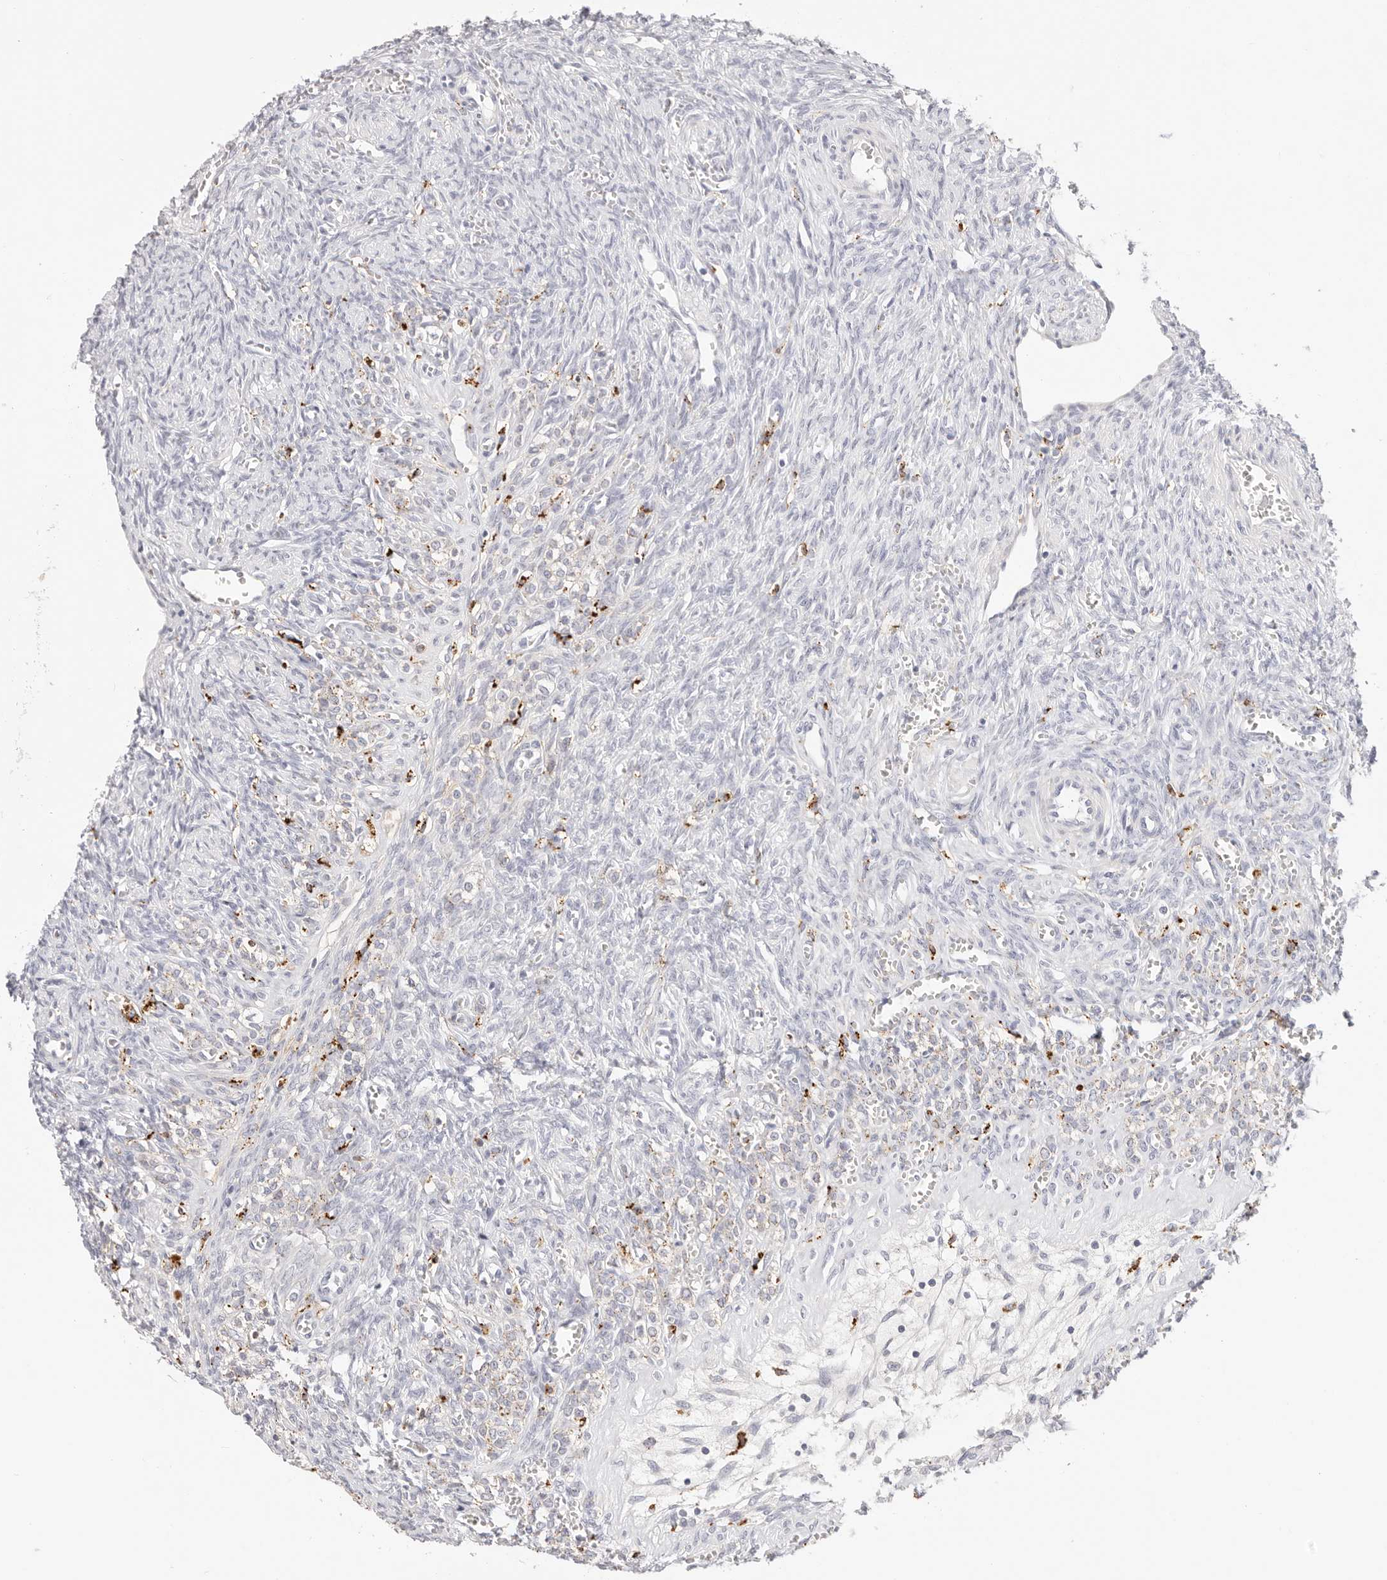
{"staining": {"intensity": "negative", "quantity": "none", "location": "none"}, "tissue": "ovary", "cell_type": "Follicle cells", "image_type": "normal", "snomed": [{"axis": "morphology", "description": "Normal tissue, NOS"}, {"axis": "topography", "description": "Ovary"}], "caption": "Immunohistochemistry image of benign ovary: ovary stained with DAB reveals no significant protein expression in follicle cells.", "gene": "STKLD1", "patient": {"sex": "female", "age": 41}}